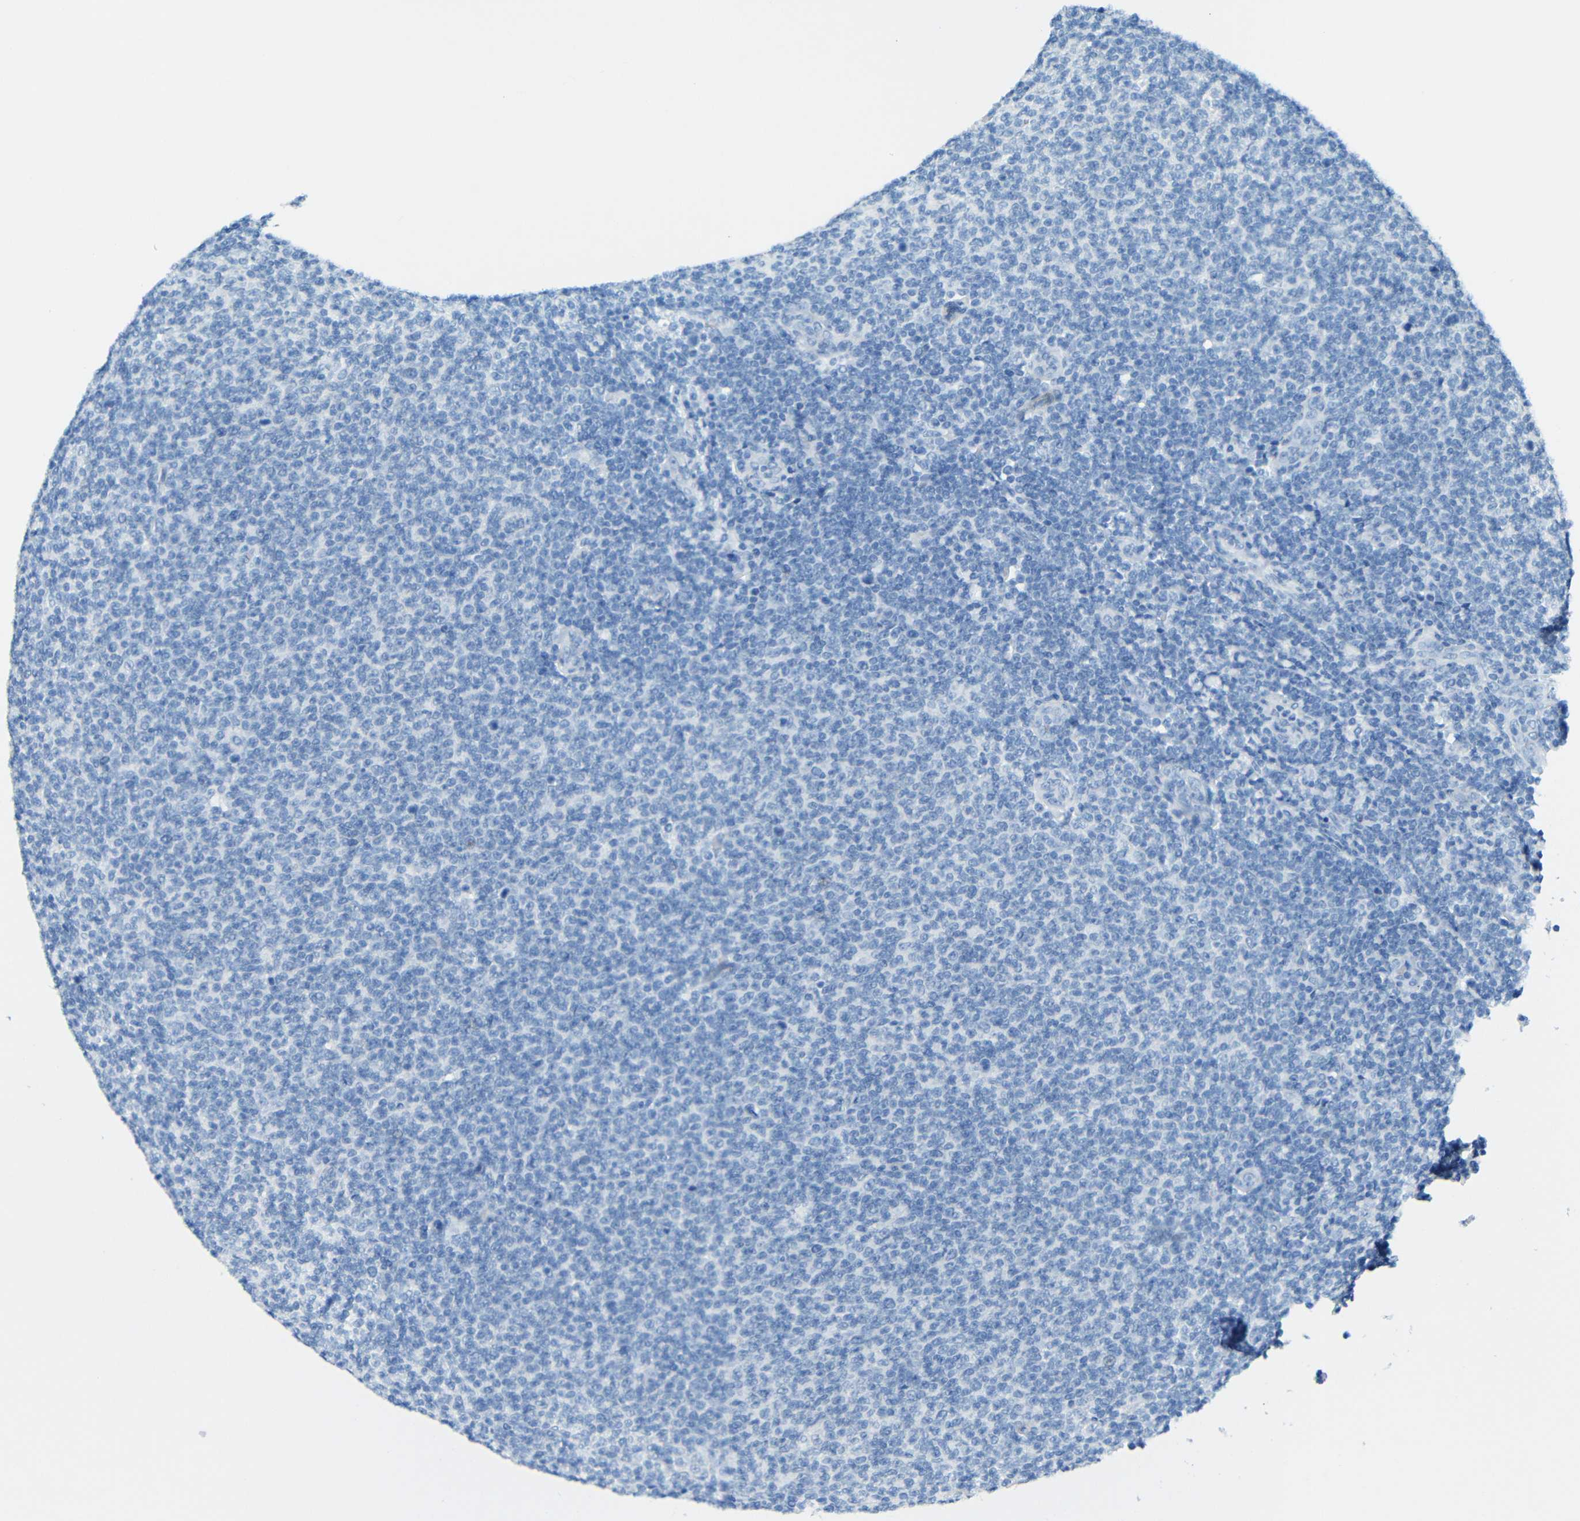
{"staining": {"intensity": "negative", "quantity": "none", "location": "none"}, "tissue": "lymphoma", "cell_type": "Tumor cells", "image_type": "cancer", "snomed": [{"axis": "morphology", "description": "Malignant lymphoma, non-Hodgkin's type, Low grade"}, {"axis": "topography", "description": "Lymph node"}], "caption": "Immunohistochemistry micrograph of lymphoma stained for a protein (brown), which reveals no staining in tumor cells. Brightfield microscopy of immunohistochemistry stained with DAB (brown) and hematoxylin (blue), captured at high magnification.", "gene": "TUBB4B", "patient": {"sex": "male", "age": 66}}